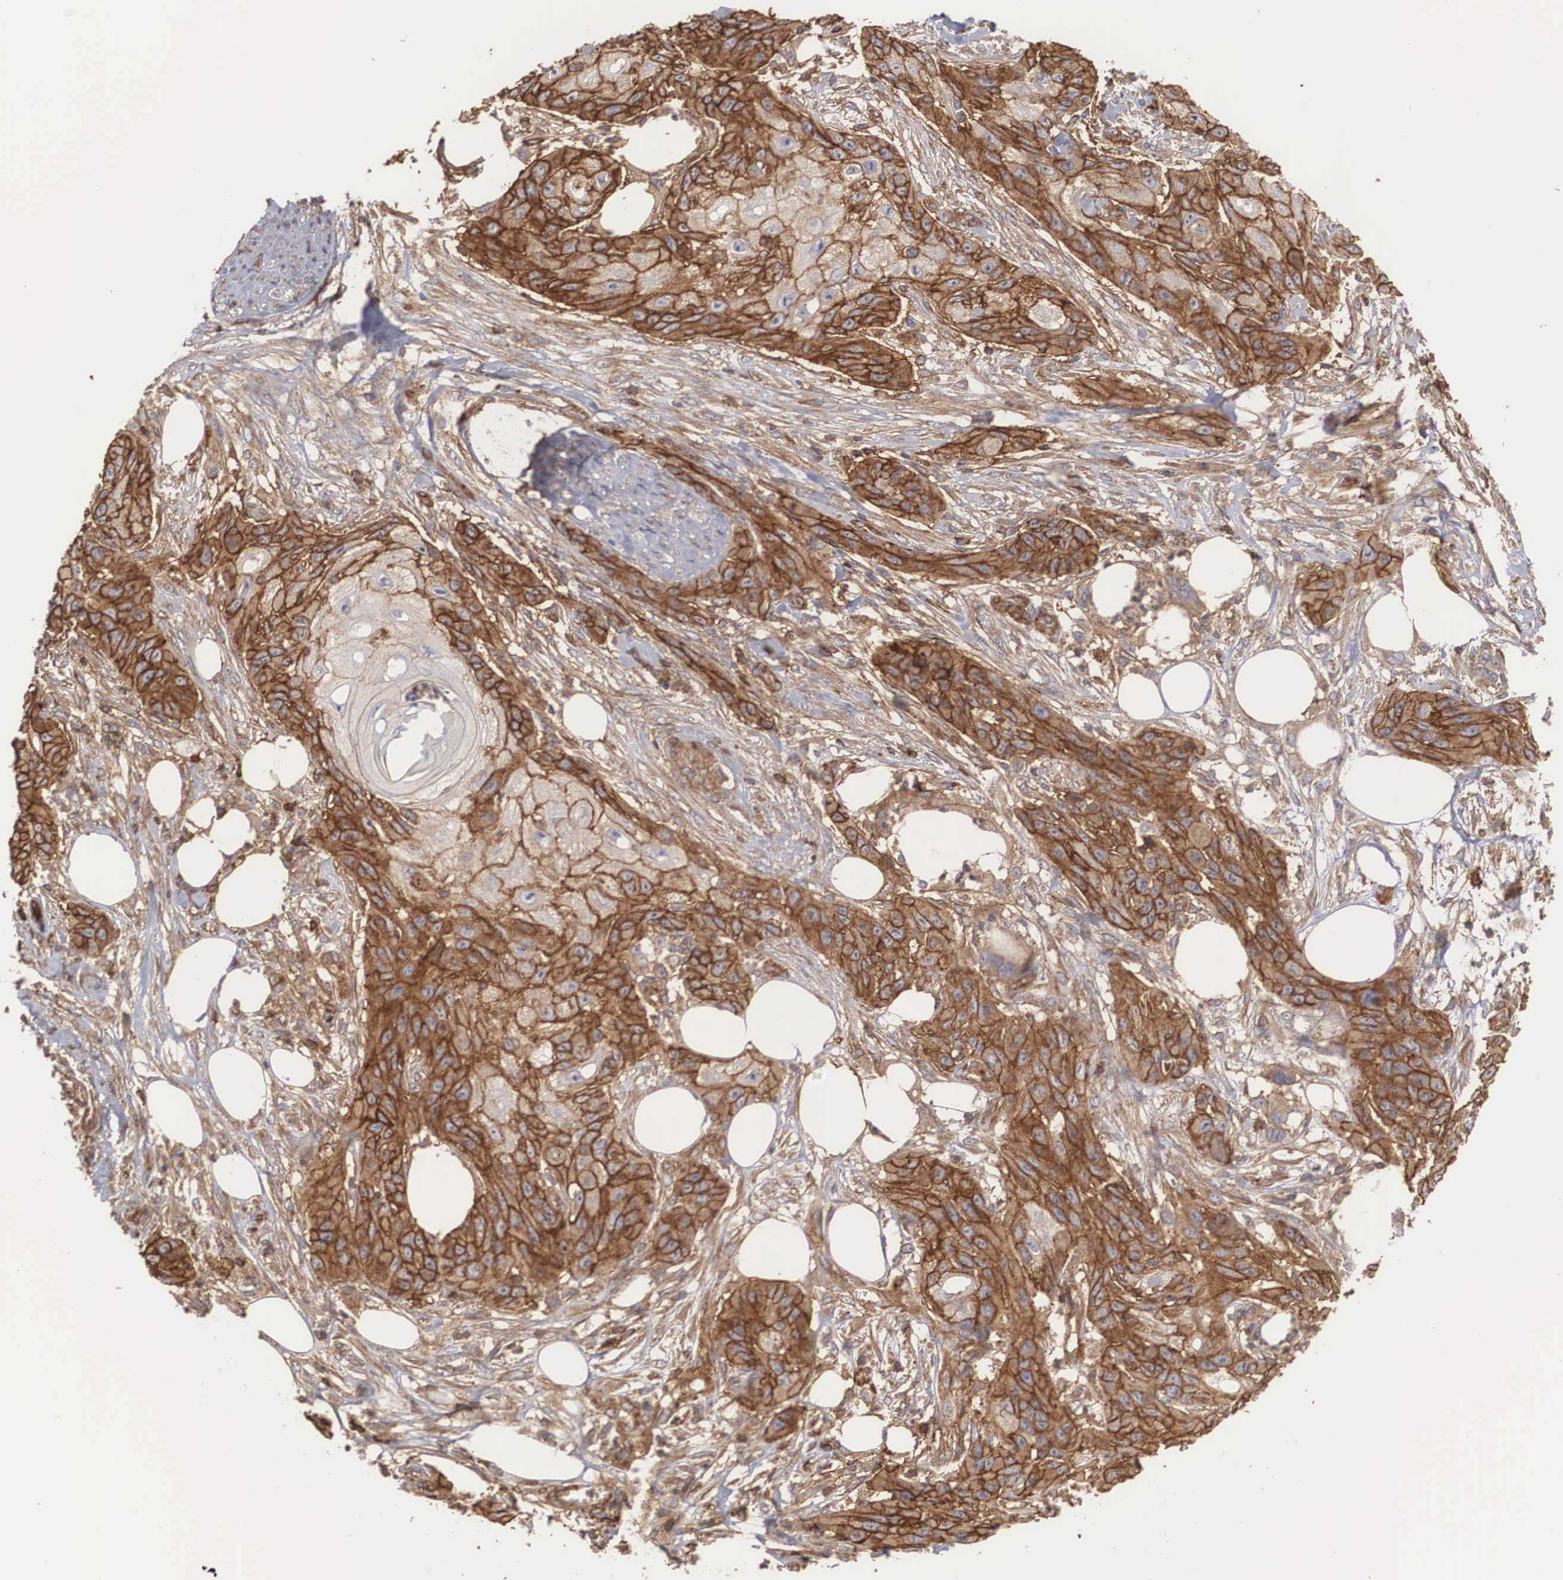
{"staining": {"intensity": "strong", "quantity": "25%-75%", "location": "cytoplasmic/membranous"}, "tissue": "skin cancer", "cell_type": "Tumor cells", "image_type": "cancer", "snomed": [{"axis": "morphology", "description": "Squamous cell carcinoma, NOS"}, {"axis": "topography", "description": "Skin"}], "caption": "Human skin cancer stained for a protein (brown) demonstrates strong cytoplasmic/membranous positive staining in approximately 25%-75% of tumor cells.", "gene": "ARMCX4", "patient": {"sex": "female", "age": 88}}